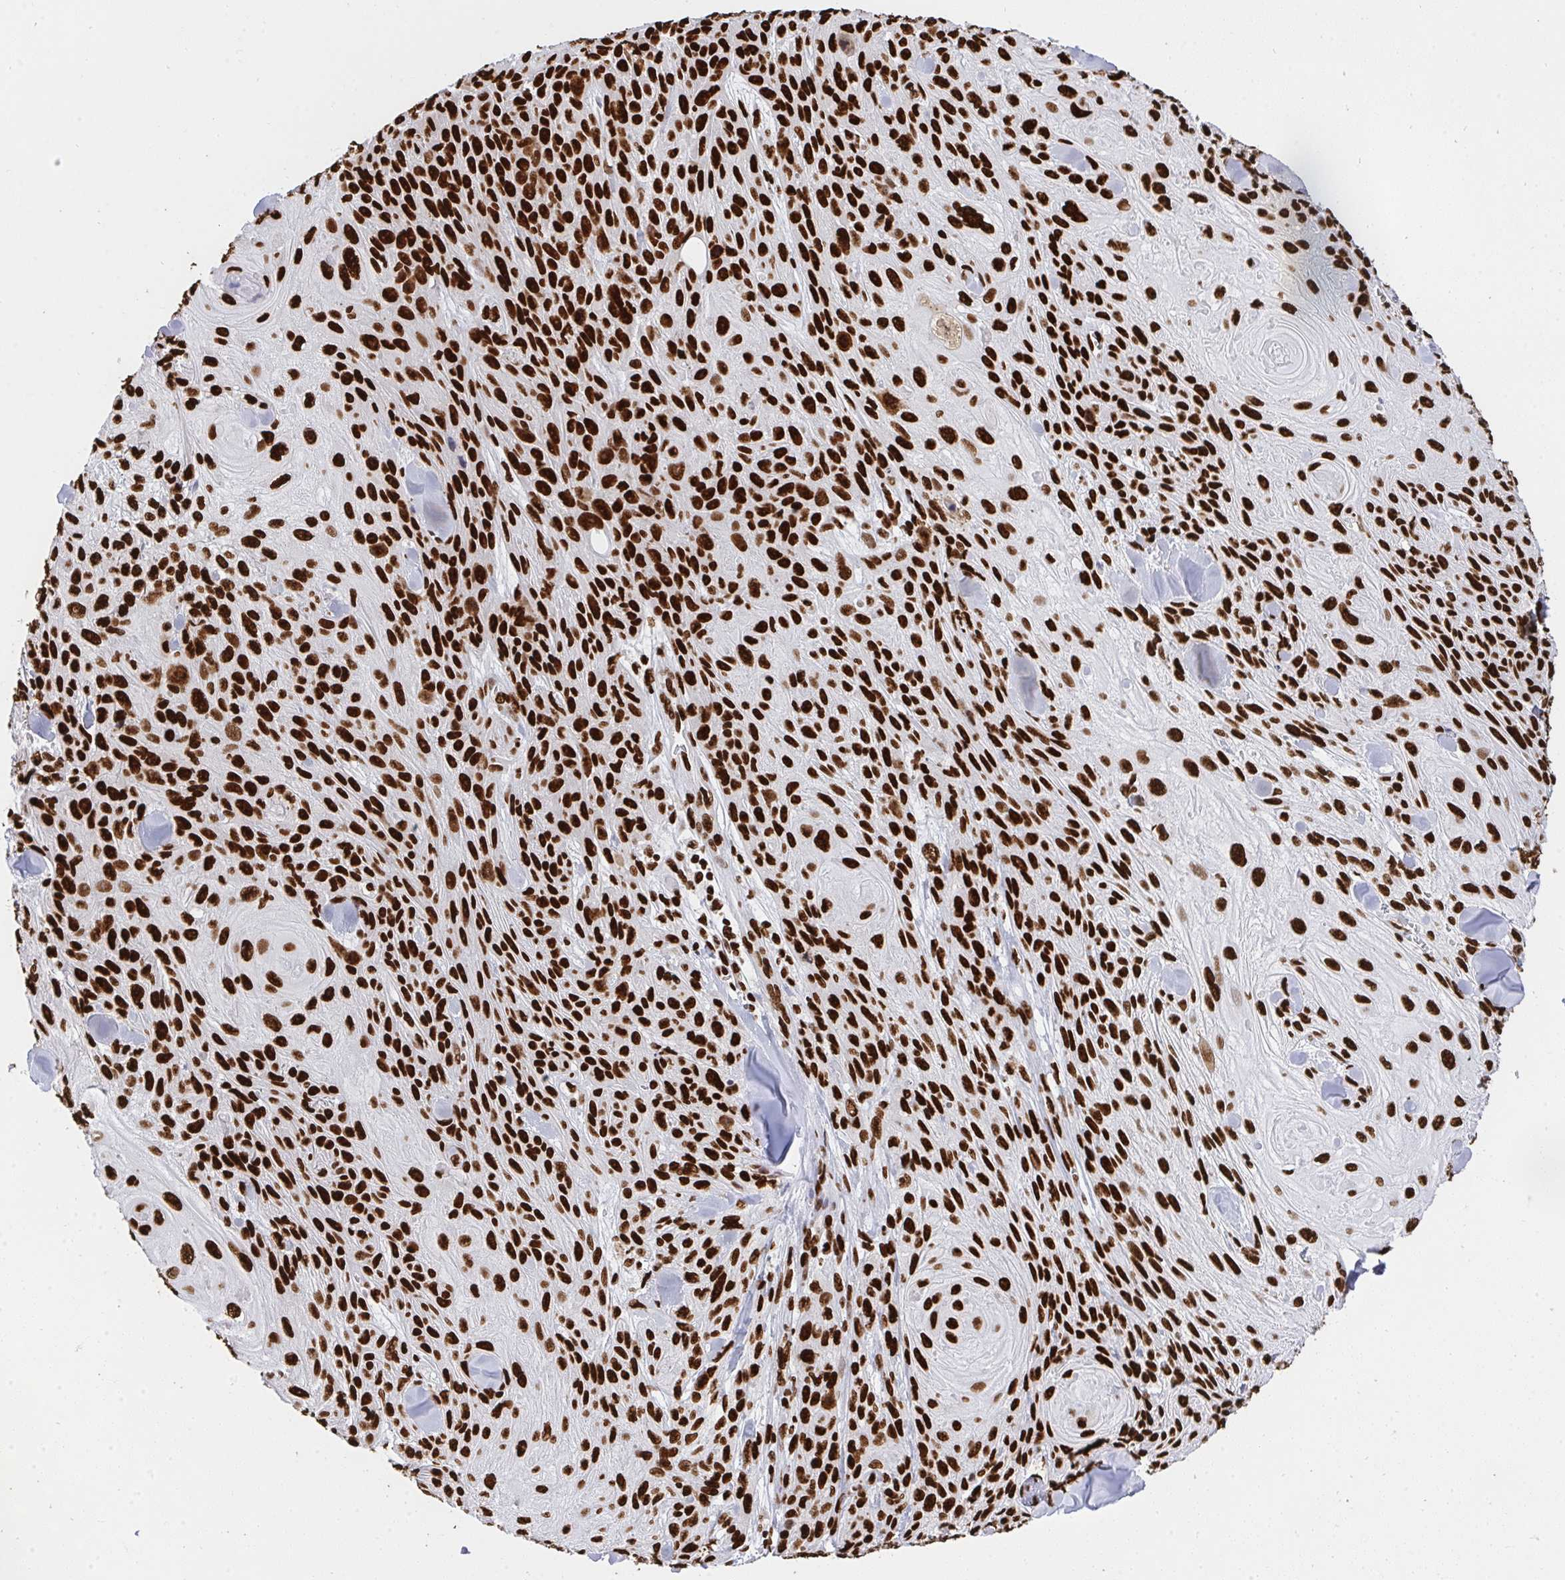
{"staining": {"intensity": "strong", "quantity": ">75%", "location": "nuclear"}, "tissue": "skin cancer", "cell_type": "Tumor cells", "image_type": "cancer", "snomed": [{"axis": "morphology", "description": "Squamous cell carcinoma, NOS"}, {"axis": "topography", "description": "Skin"}], "caption": "Immunohistochemistry (IHC) image of neoplastic tissue: human skin squamous cell carcinoma stained using IHC demonstrates high levels of strong protein expression localized specifically in the nuclear of tumor cells, appearing as a nuclear brown color.", "gene": "HNRNPL", "patient": {"sex": "male", "age": 88}}